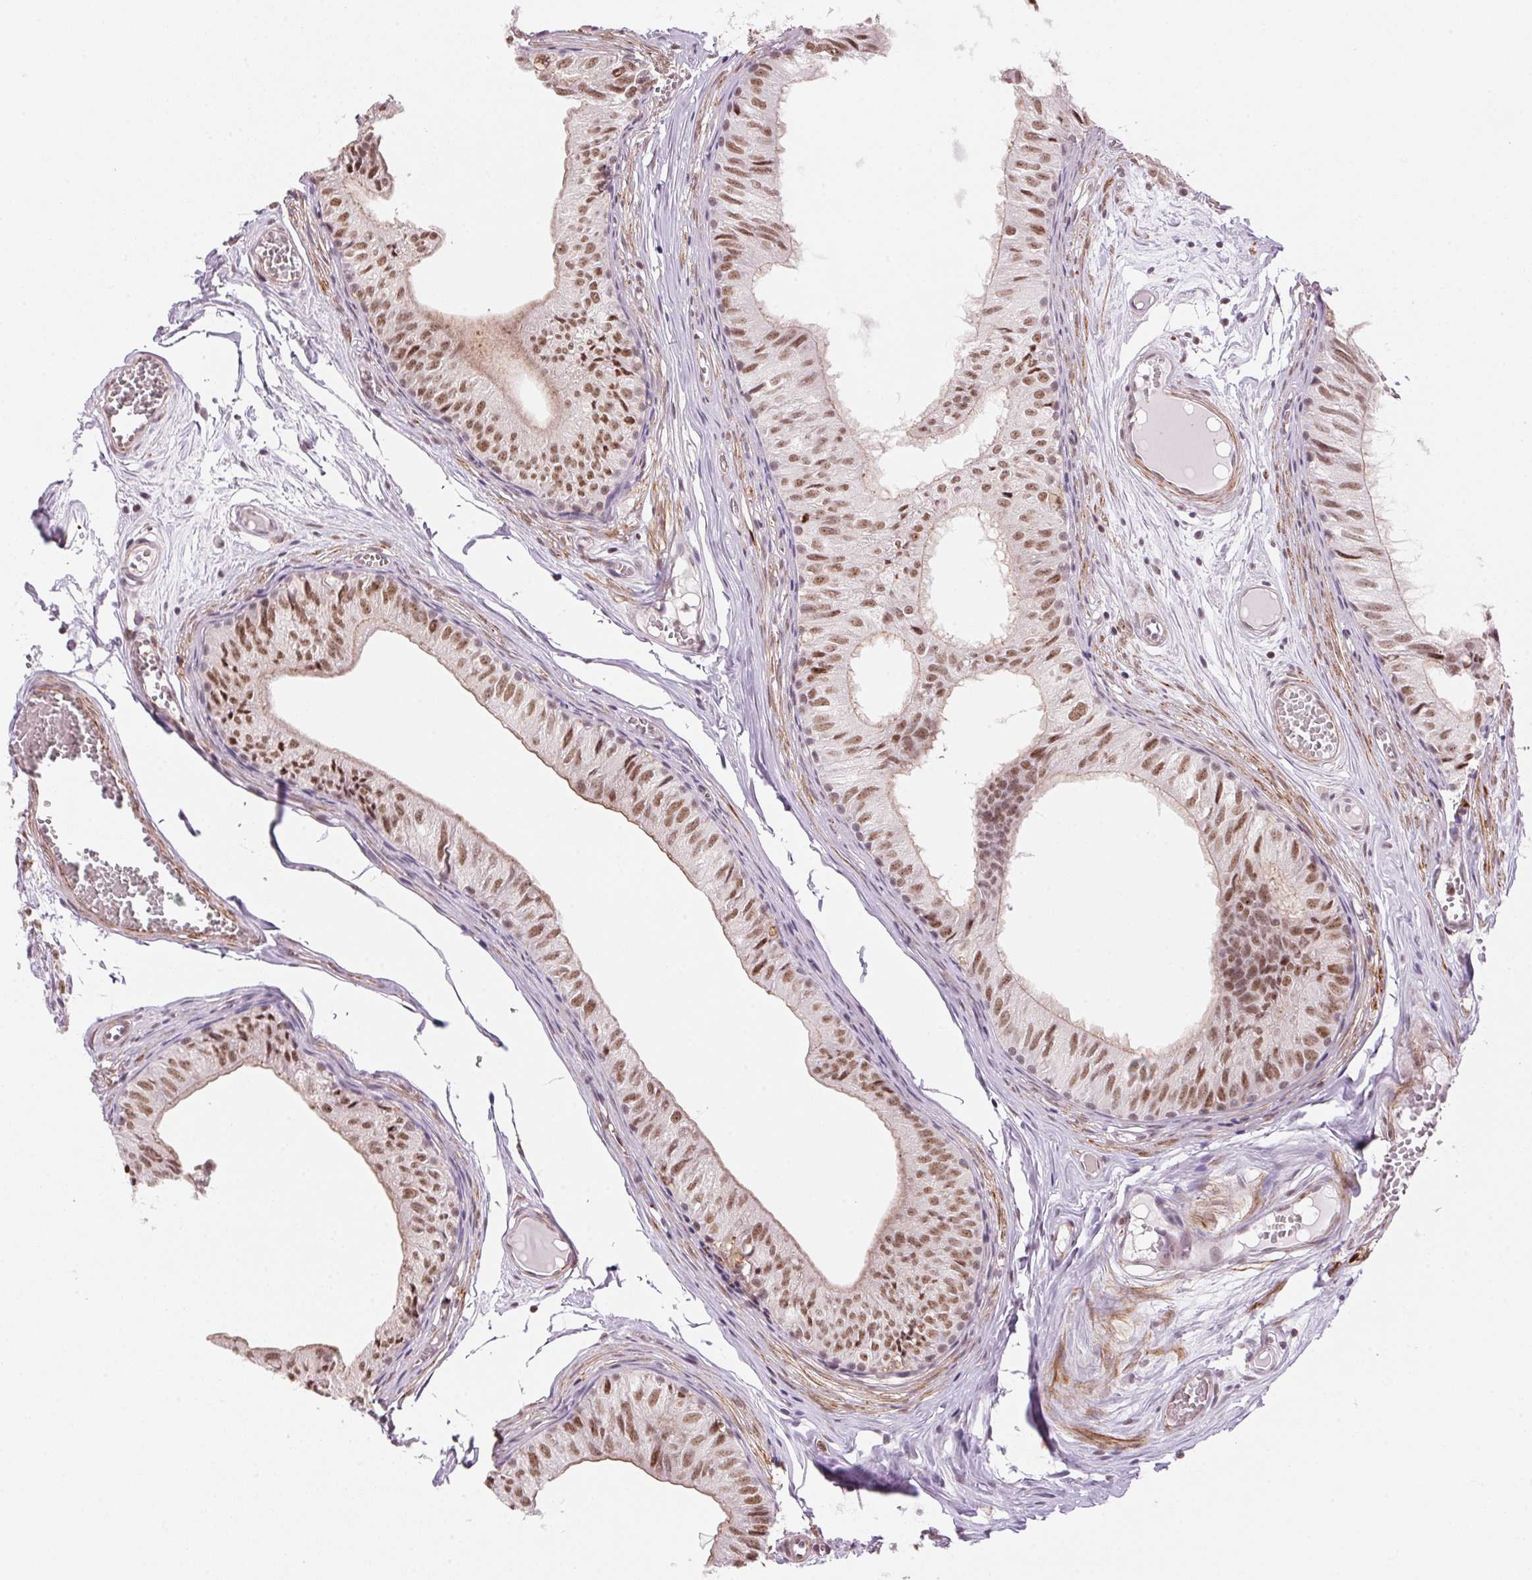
{"staining": {"intensity": "moderate", "quantity": ">75%", "location": "nuclear"}, "tissue": "epididymis", "cell_type": "Glandular cells", "image_type": "normal", "snomed": [{"axis": "morphology", "description": "Normal tissue, NOS"}, {"axis": "topography", "description": "Epididymis"}], "caption": "Glandular cells reveal moderate nuclear positivity in about >75% of cells in unremarkable epididymis. The staining was performed using DAB (3,3'-diaminobenzidine) to visualize the protein expression in brown, while the nuclei were stained in blue with hematoxylin (Magnification: 20x).", "gene": "HNRNPDL", "patient": {"sex": "male", "age": 25}}